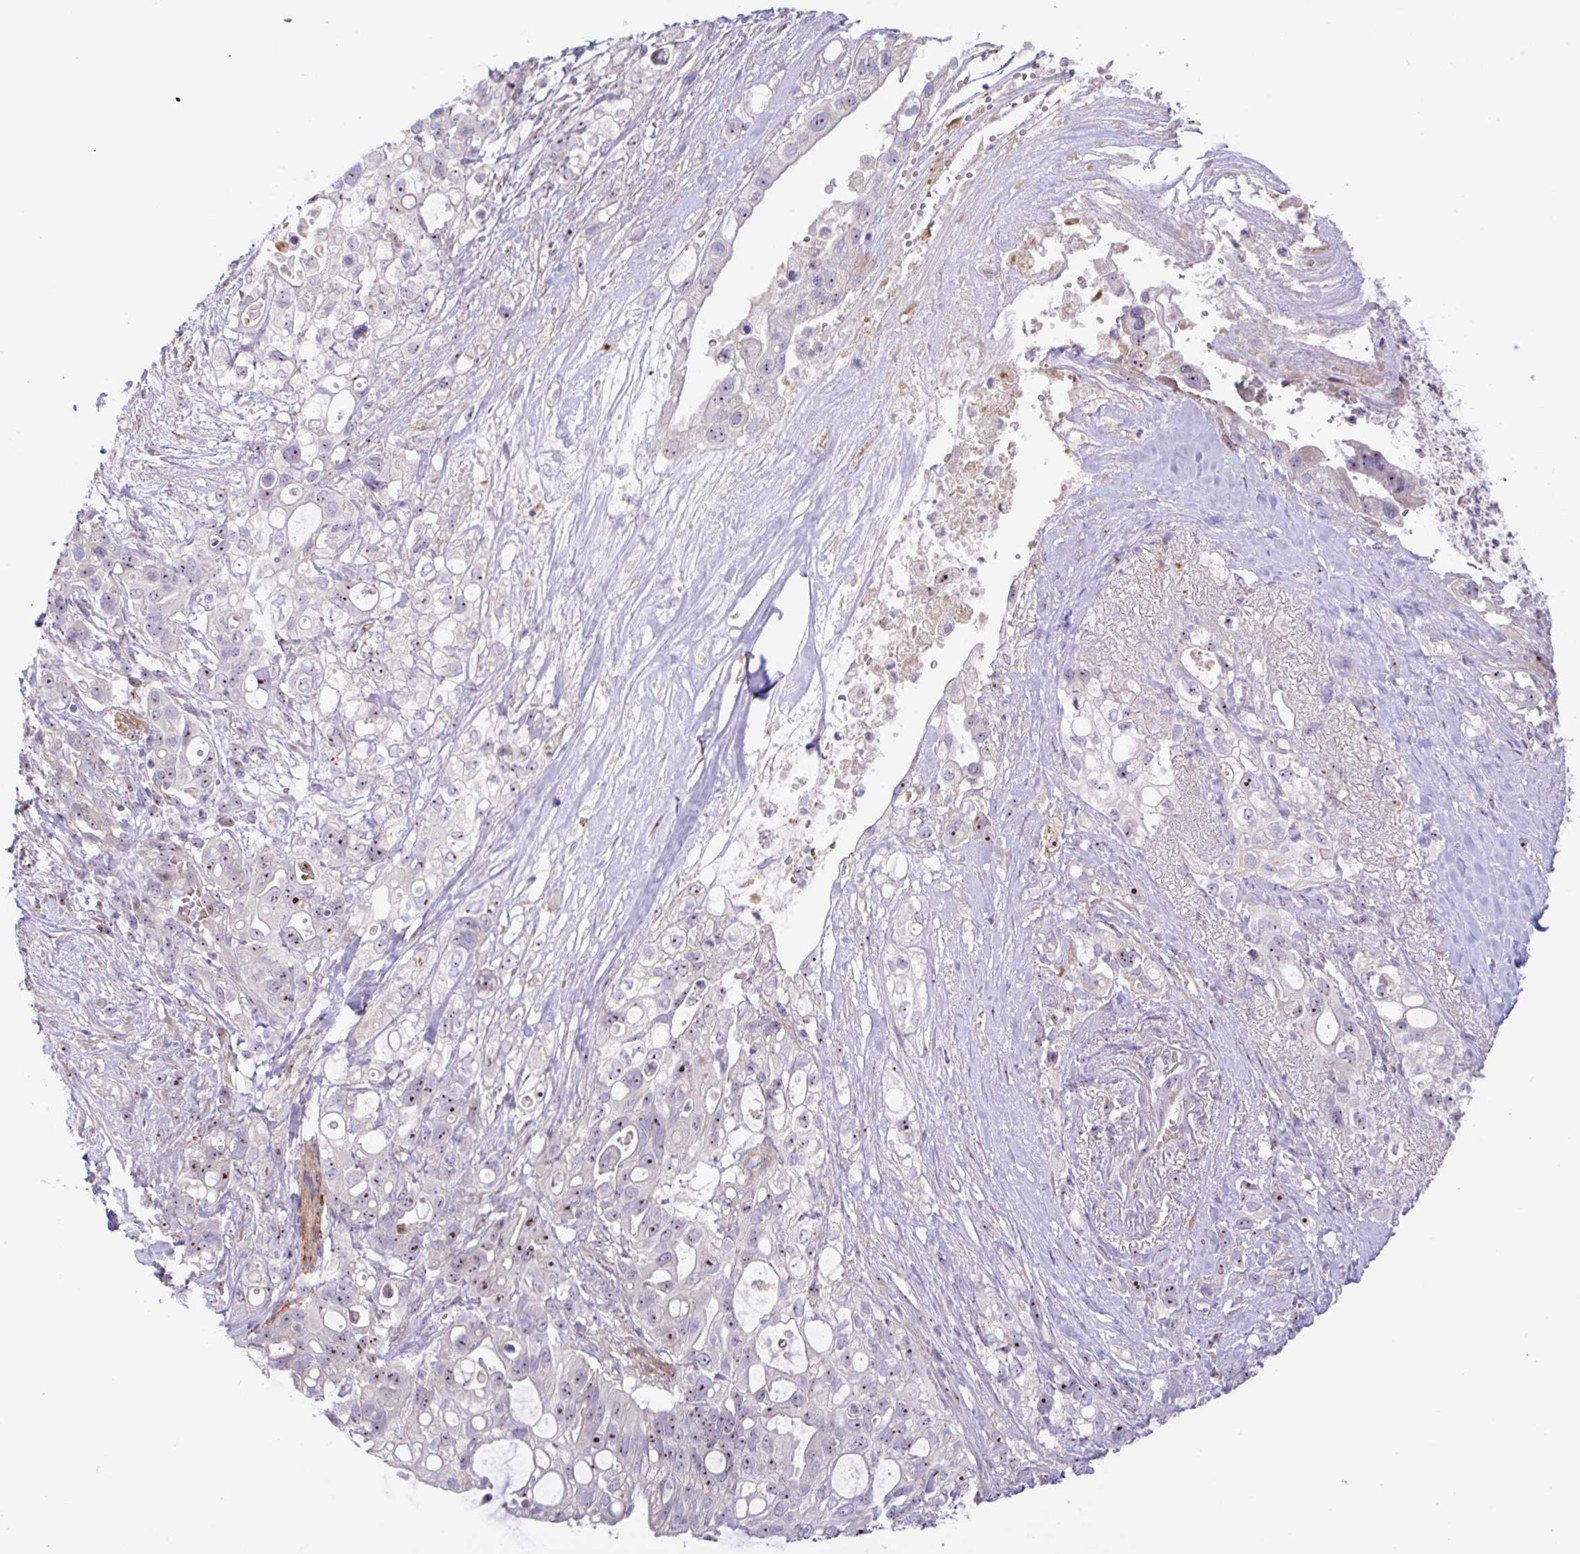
{"staining": {"intensity": "moderate", "quantity": "25%-75%", "location": "nuclear"}, "tissue": "pancreatic cancer", "cell_type": "Tumor cells", "image_type": "cancer", "snomed": [{"axis": "morphology", "description": "Adenocarcinoma, NOS"}, {"axis": "topography", "description": "Pancreas"}], "caption": "Immunohistochemistry (IHC) (DAB) staining of human pancreatic adenocarcinoma exhibits moderate nuclear protein positivity in approximately 25%-75% of tumor cells.", "gene": "MXRA8", "patient": {"sex": "female", "age": 72}}